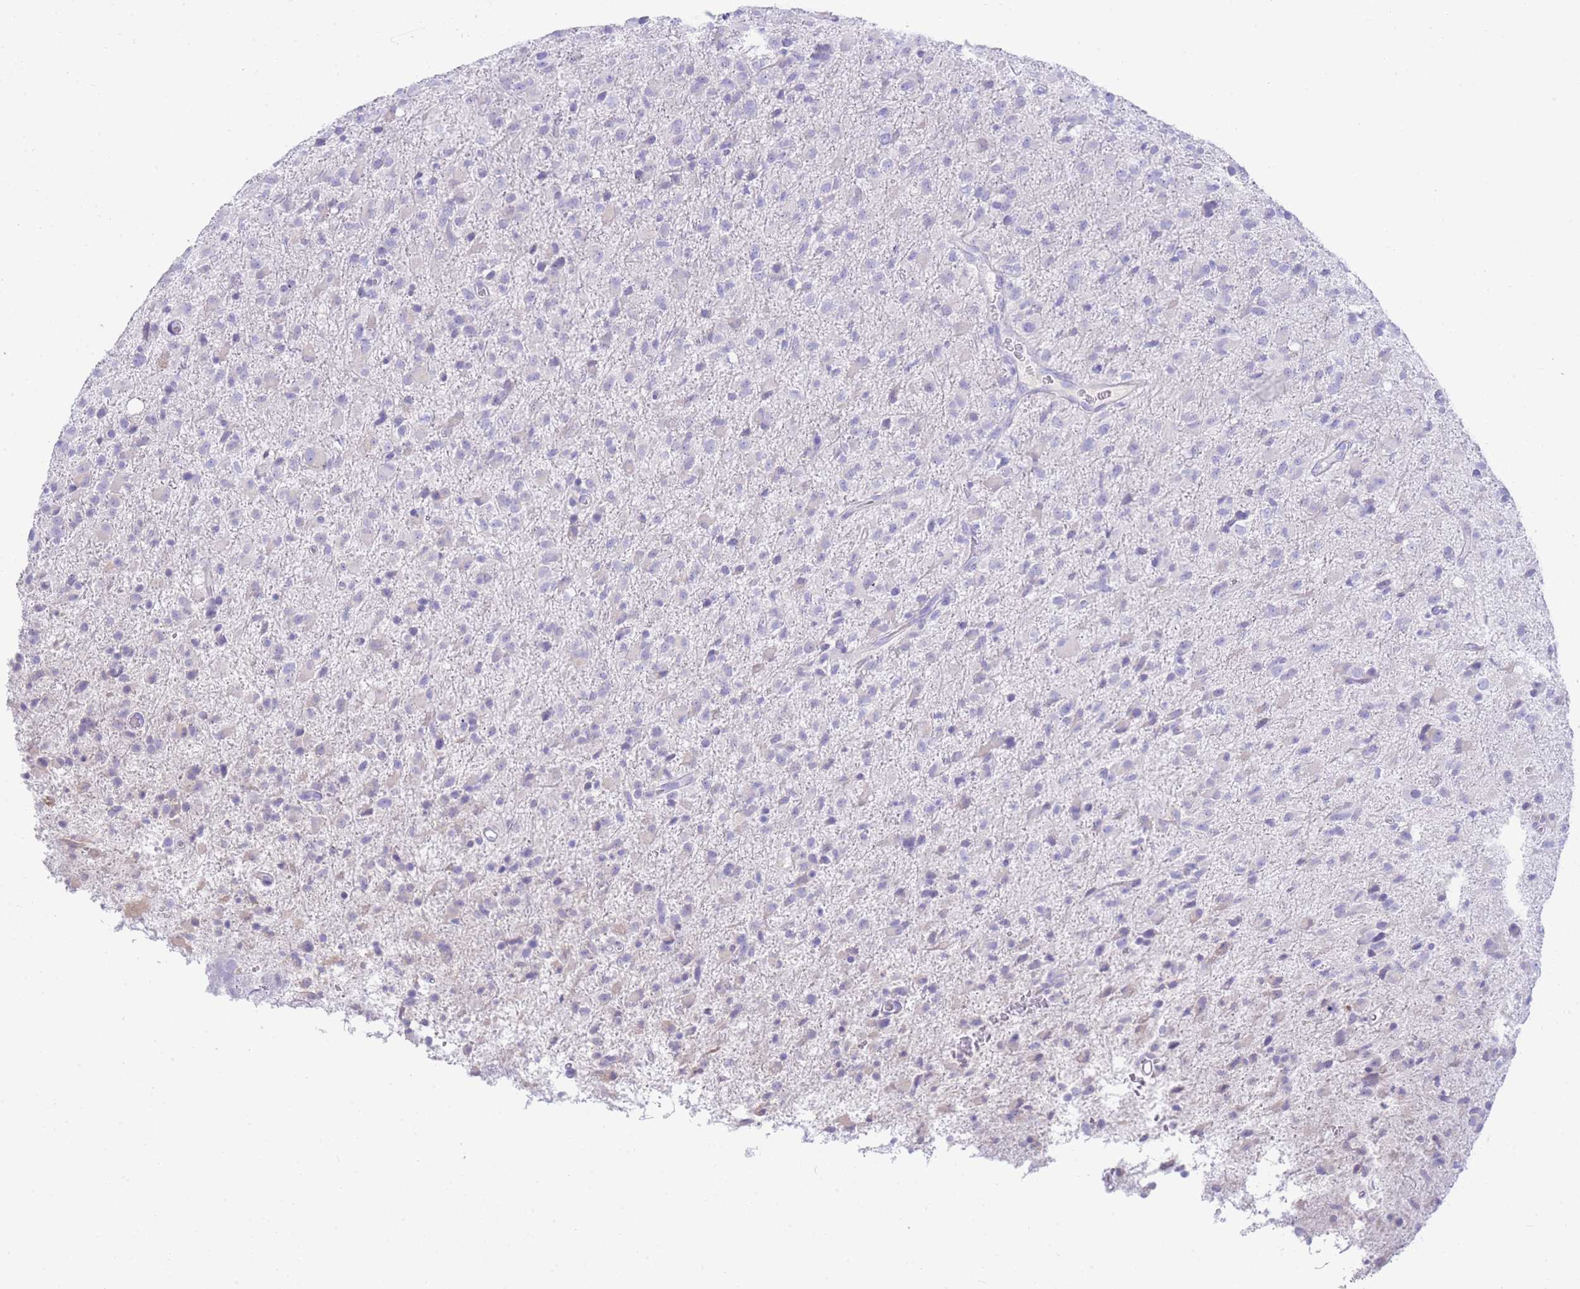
{"staining": {"intensity": "negative", "quantity": "none", "location": "none"}, "tissue": "glioma", "cell_type": "Tumor cells", "image_type": "cancer", "snomed": [{"axis": "morphology", "description": "Glioma, malignant, Low grade"}, {"axis": "topography", "description": "Brain"}], "caption": "Immunohistochemistry (IHC) image of human malignant glioma (low-grade) stained for a protein (brown), which displays no staining in tumor cells.", "gene": "LRRC37A", "patient": {"sex": "male", "age": 65}}